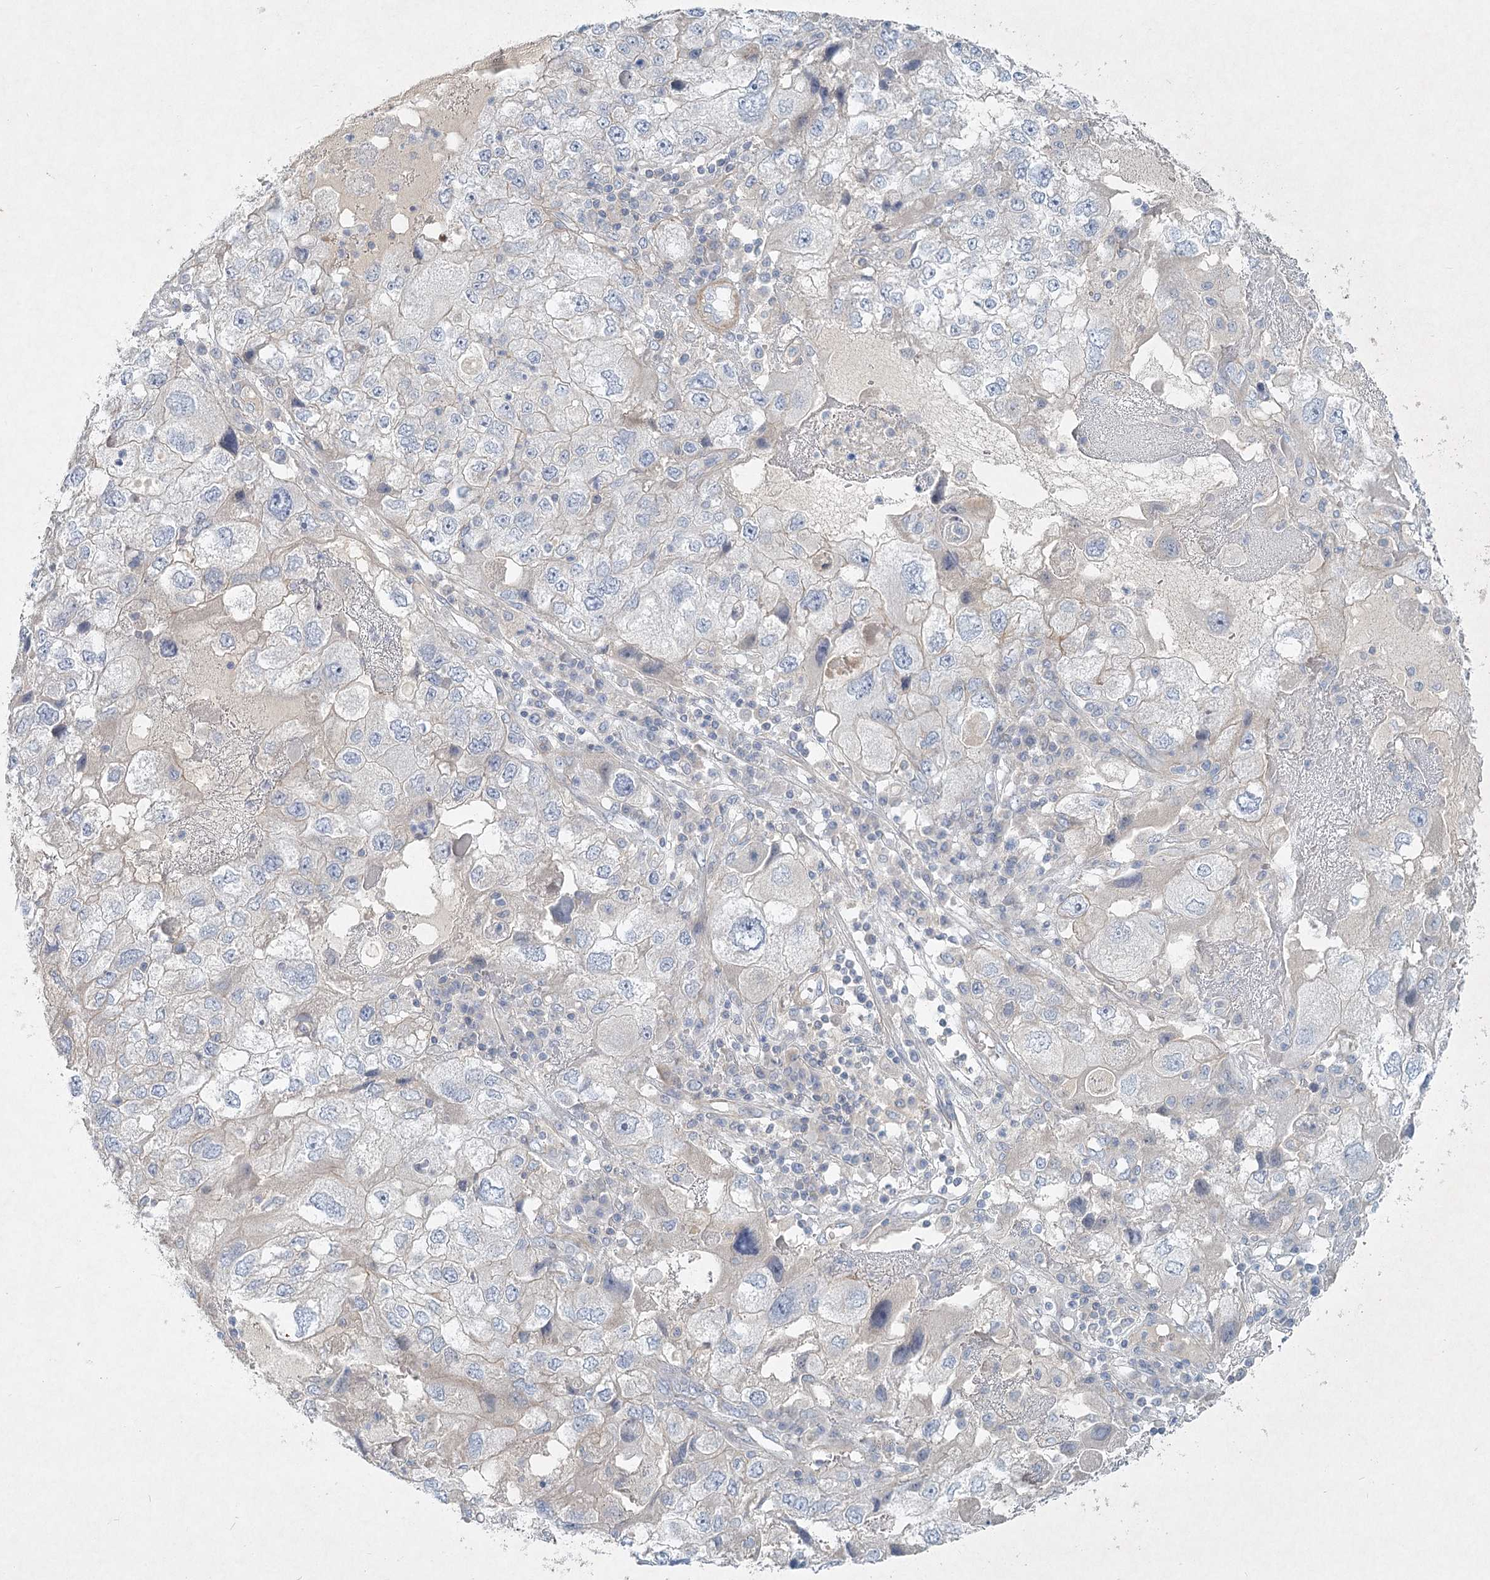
{"staining": {"intensity": "weak", "quantity": "<25%", "location": "cytoplasmic/membranous"}, "tissue": "endometrial cancer", "cell_type": "Tumor cells", "image_type": "cancer", "snomed": [{"axis": "morphology", "description": "Adenocarcinoma, NOS"}, {"axis": "topography", "description": "Endometrium"}], "caption": "An immunohistochemistry (IHC) image of endometrial cancer (adenocarcinoma) is shown. There is no staining in tumor cells of endometrial cancer (adenocarcinoma).", "gene": "DNMBP", "patient": {"sex": "female", "age": 49}}